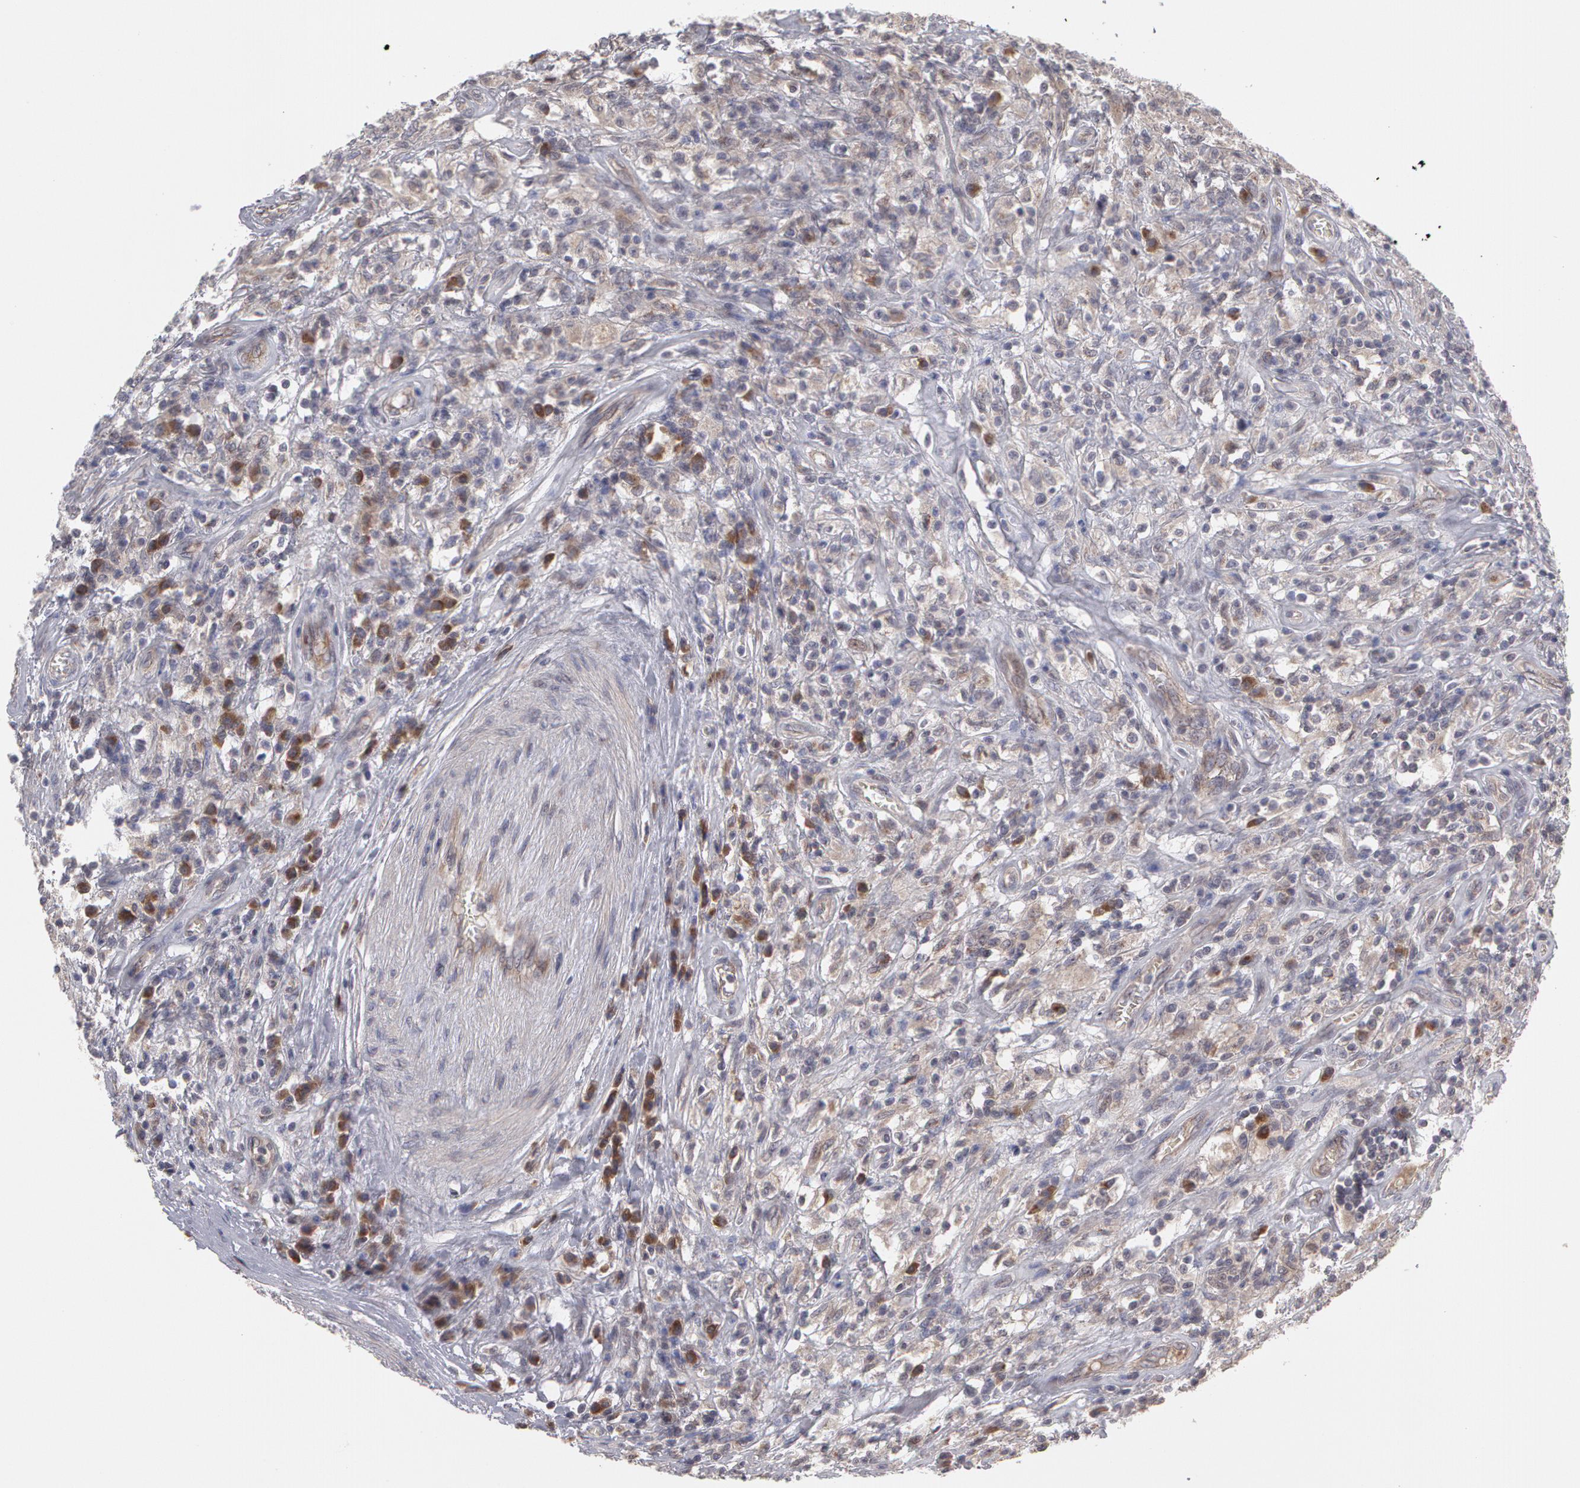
{"staining": {"intensity": "negative", "quantity": "none", "location": "none"}, "tissue": "testis cancer", "cell_type": "Tumor cells", "image_type": "cancer", "snomed": [{"axis": "morphology", "description": "Seminoma, NOS"}, {"axis": "topography", "description": "Testis"}], "caption": "Immunohistochemical staining of human seminoma (testis) exhibits no significant staining in tumor cells. (Stains: DAB immunohistochemistry with hematoxylin counter stain, Microscopy: brightfield microscopy at high magnification).", "gene": "STX5", "patient": {"sex": "male", "age": 34}}